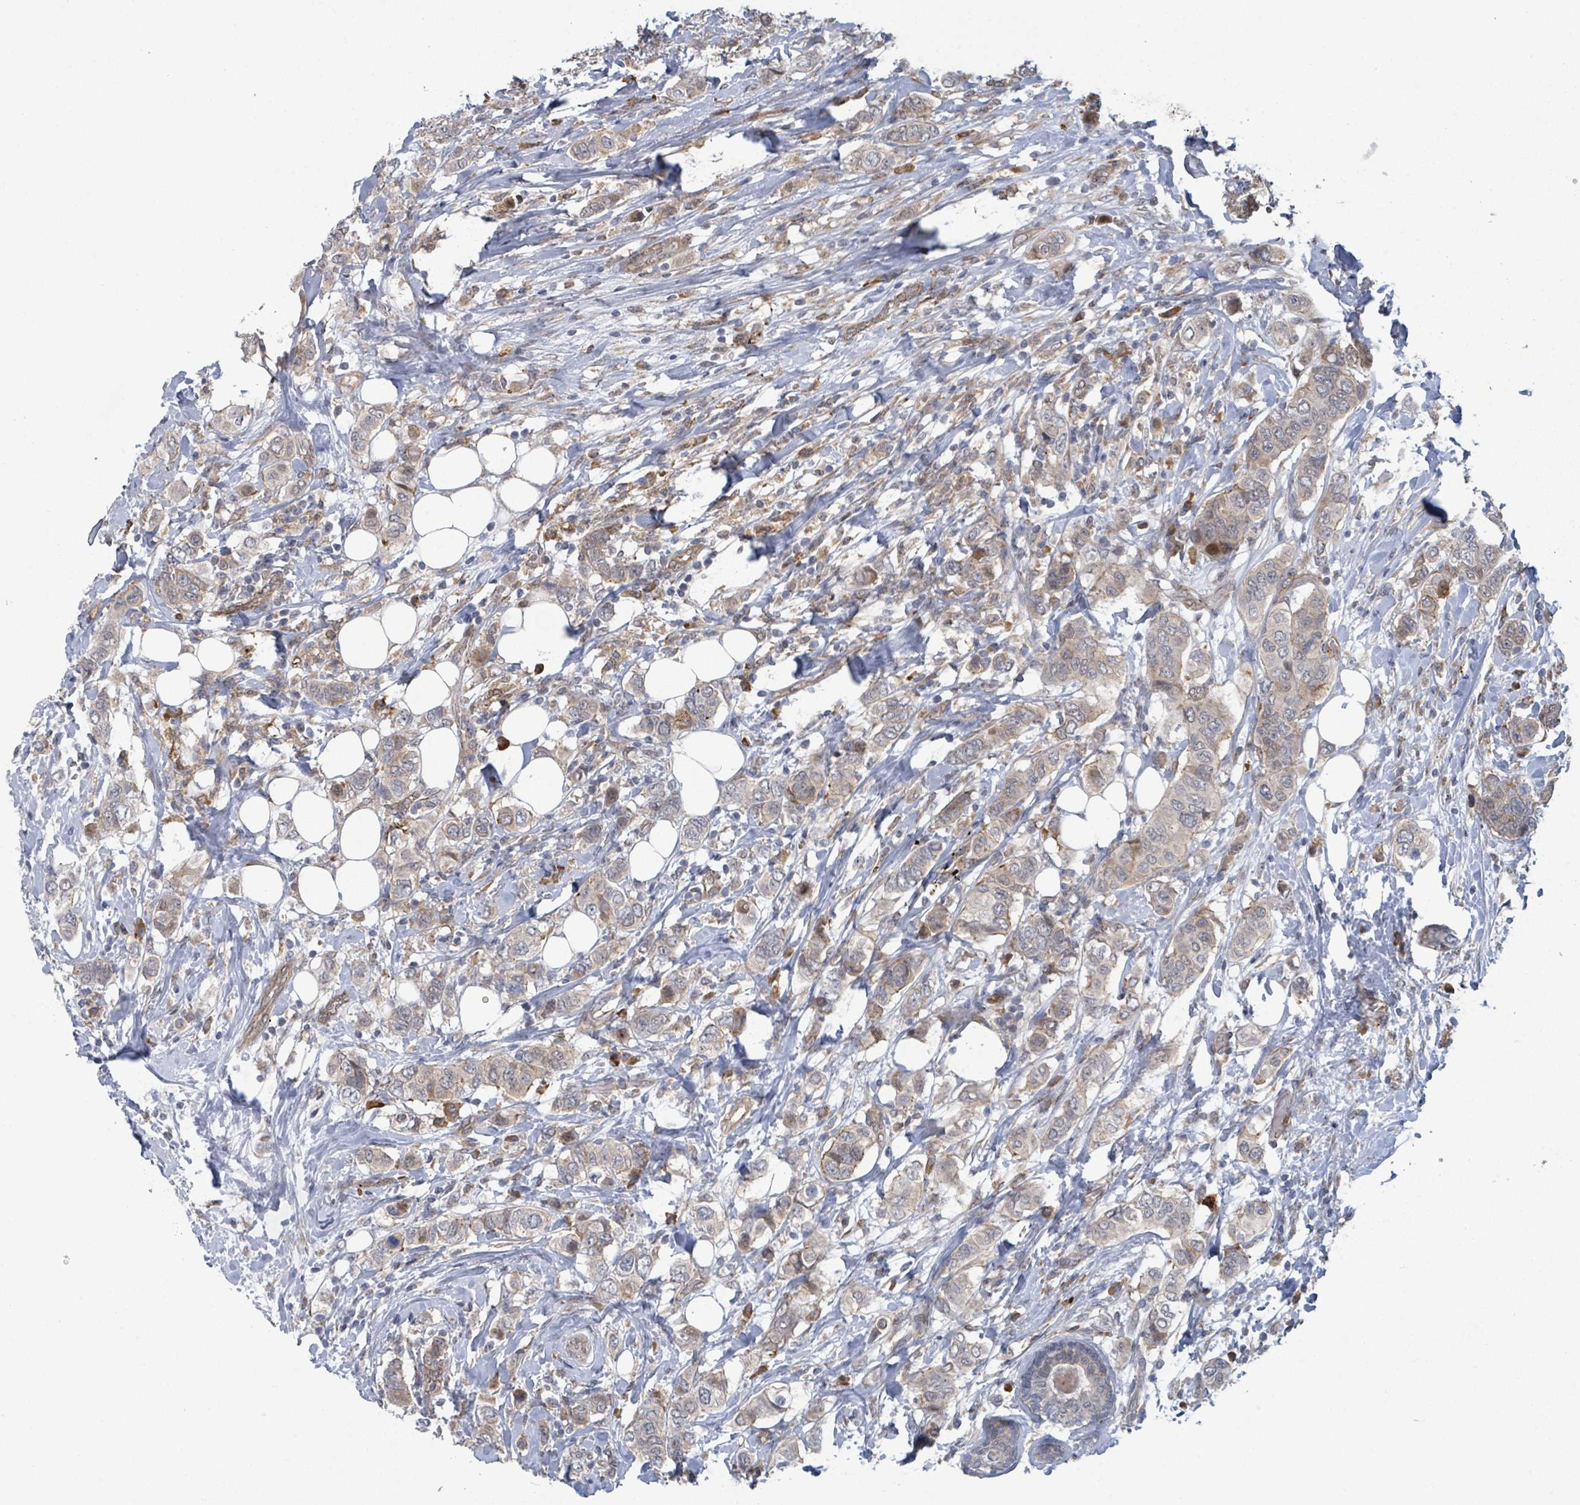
{"staining": {"intensity": "negative", "quantity": "none", "location": "none"}, "tissue": "breast cancer", "cell_type": "Tumor cells", "image_type": "cancer", "snomed": [{"axis": "morphology", "description": "Lobular carcinoma"}, {"axis": "topography", "description": "Breast"}], "caption": "Human breast cancer stained for a protein using immunohistochemistry (IHC) reveals no positivity in tumor cells.", "gene": "SHROOM2", "patient": {"sex": "female", "age": 51}}